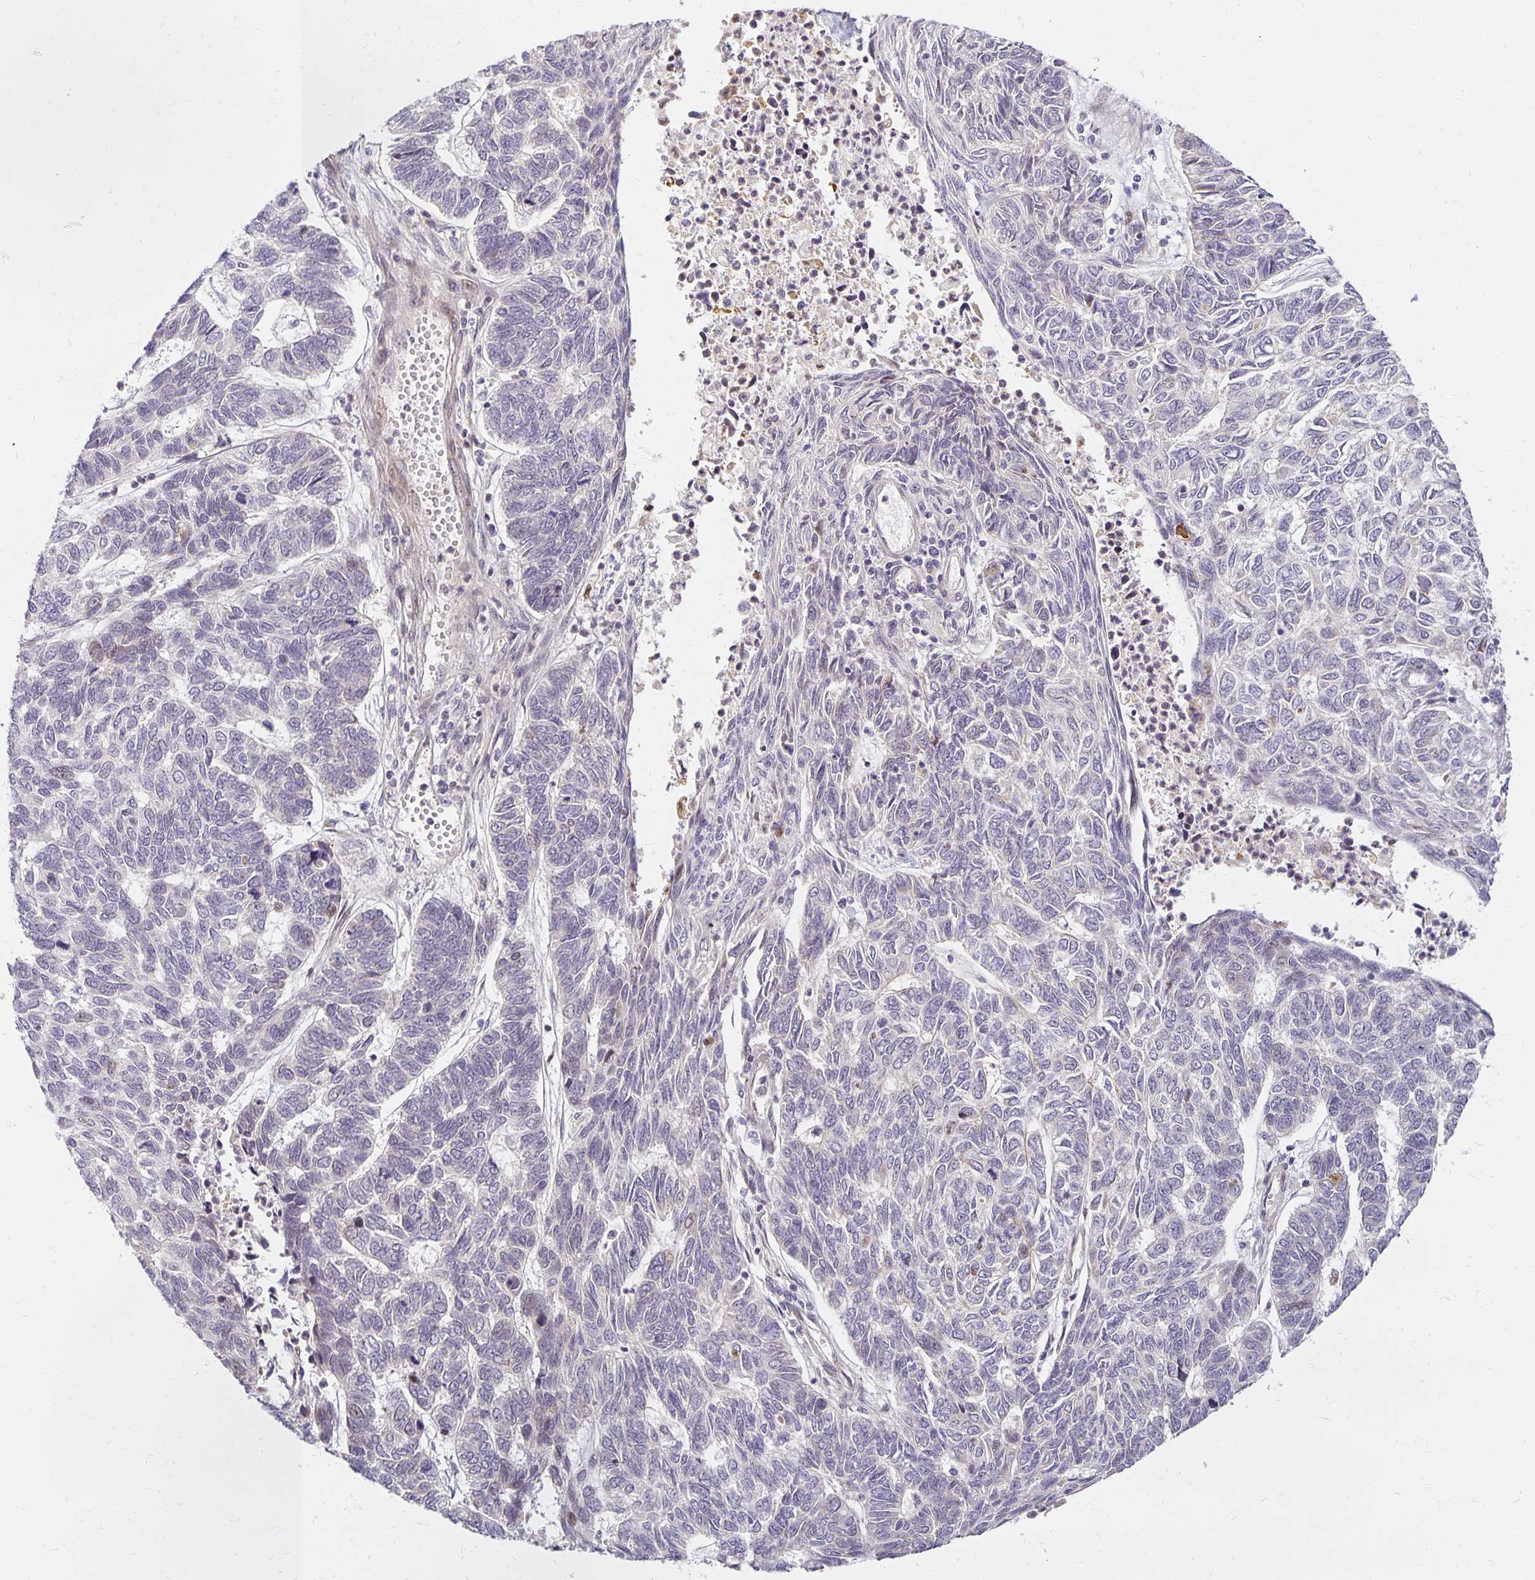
{"staining": {"intensity": "negative", "quantity": "none", "location": "none"}, "tissue": "skin cancer", "cell_type": "Tumor cells", "image_type": "cancer", "snomed": [{"axis": "morphology", "description": "Basal cell carcinoma"}, {"axis": "topography", "description": "Skin"}], "caption": "Immunohistochemical staining of human skin basal cell carcinoma exhibits no significant expression in tumor cells. (DAB immunohistochemistry (IHC), high magnification).", "gene": "EHF", "patient": {"sex": "female", "age": 65}}